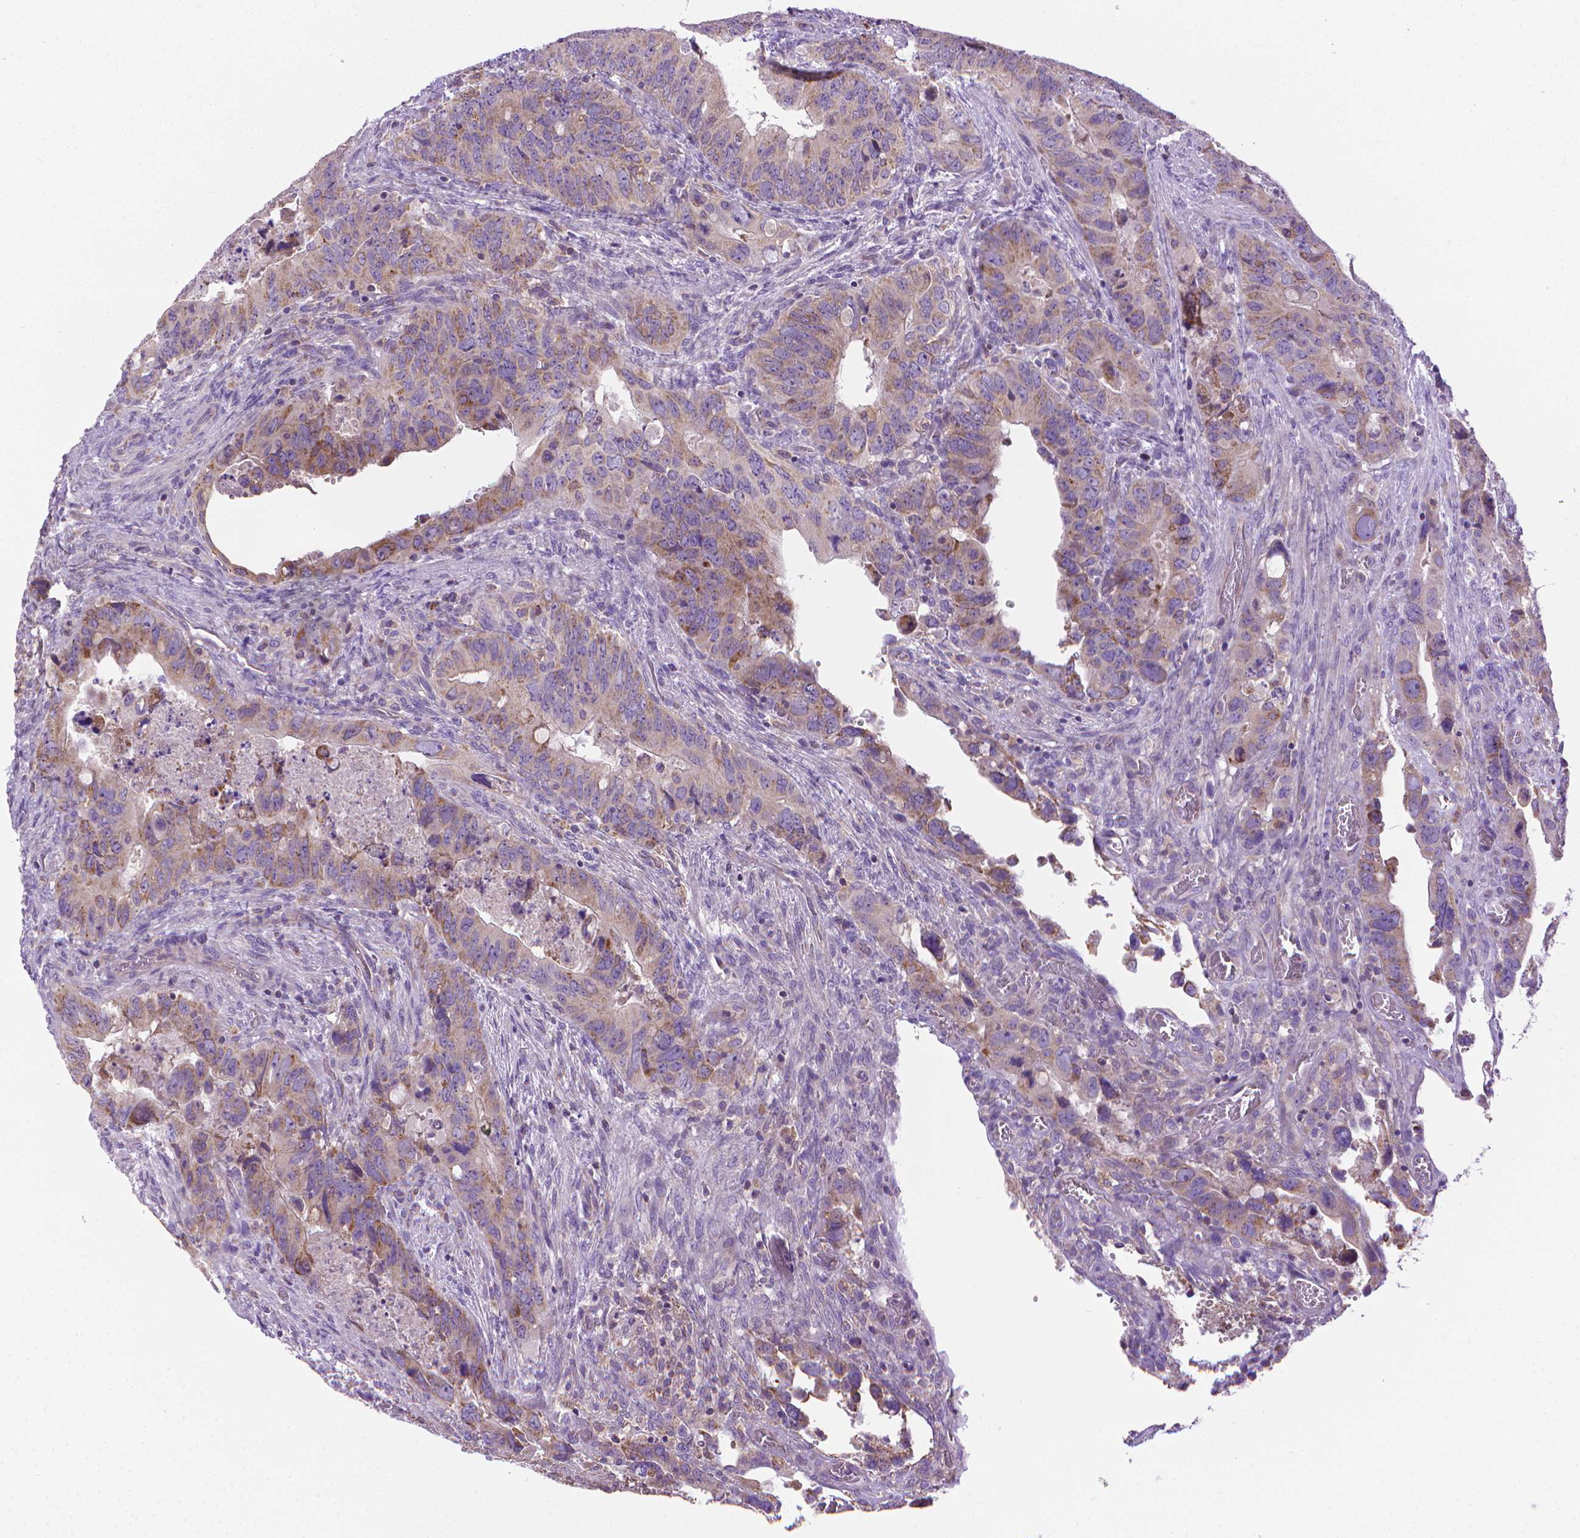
{"staining": {"intensity": "weak", "quantity": "25%-75%", "location": "cytoplasmic/membranous"}, "tissue": "colorectal cancer", "cell_type": "Tumor cells", "image_type": "cancer", "snomed": [{"axis": "morphology", "description": "Adenocarcinoma, NOS"}, {"axis": "topography", "description": "Rectum"}], "caption": "There is low levels of weak cytoplasmic/membranous staining in tumor cells of colorectal cancer (adenocarcinoma), as demonstrated by immunohistochemical staining (brown color).", "gene": "SLC51B", "patient": {"sex": "male", "age": 78}}